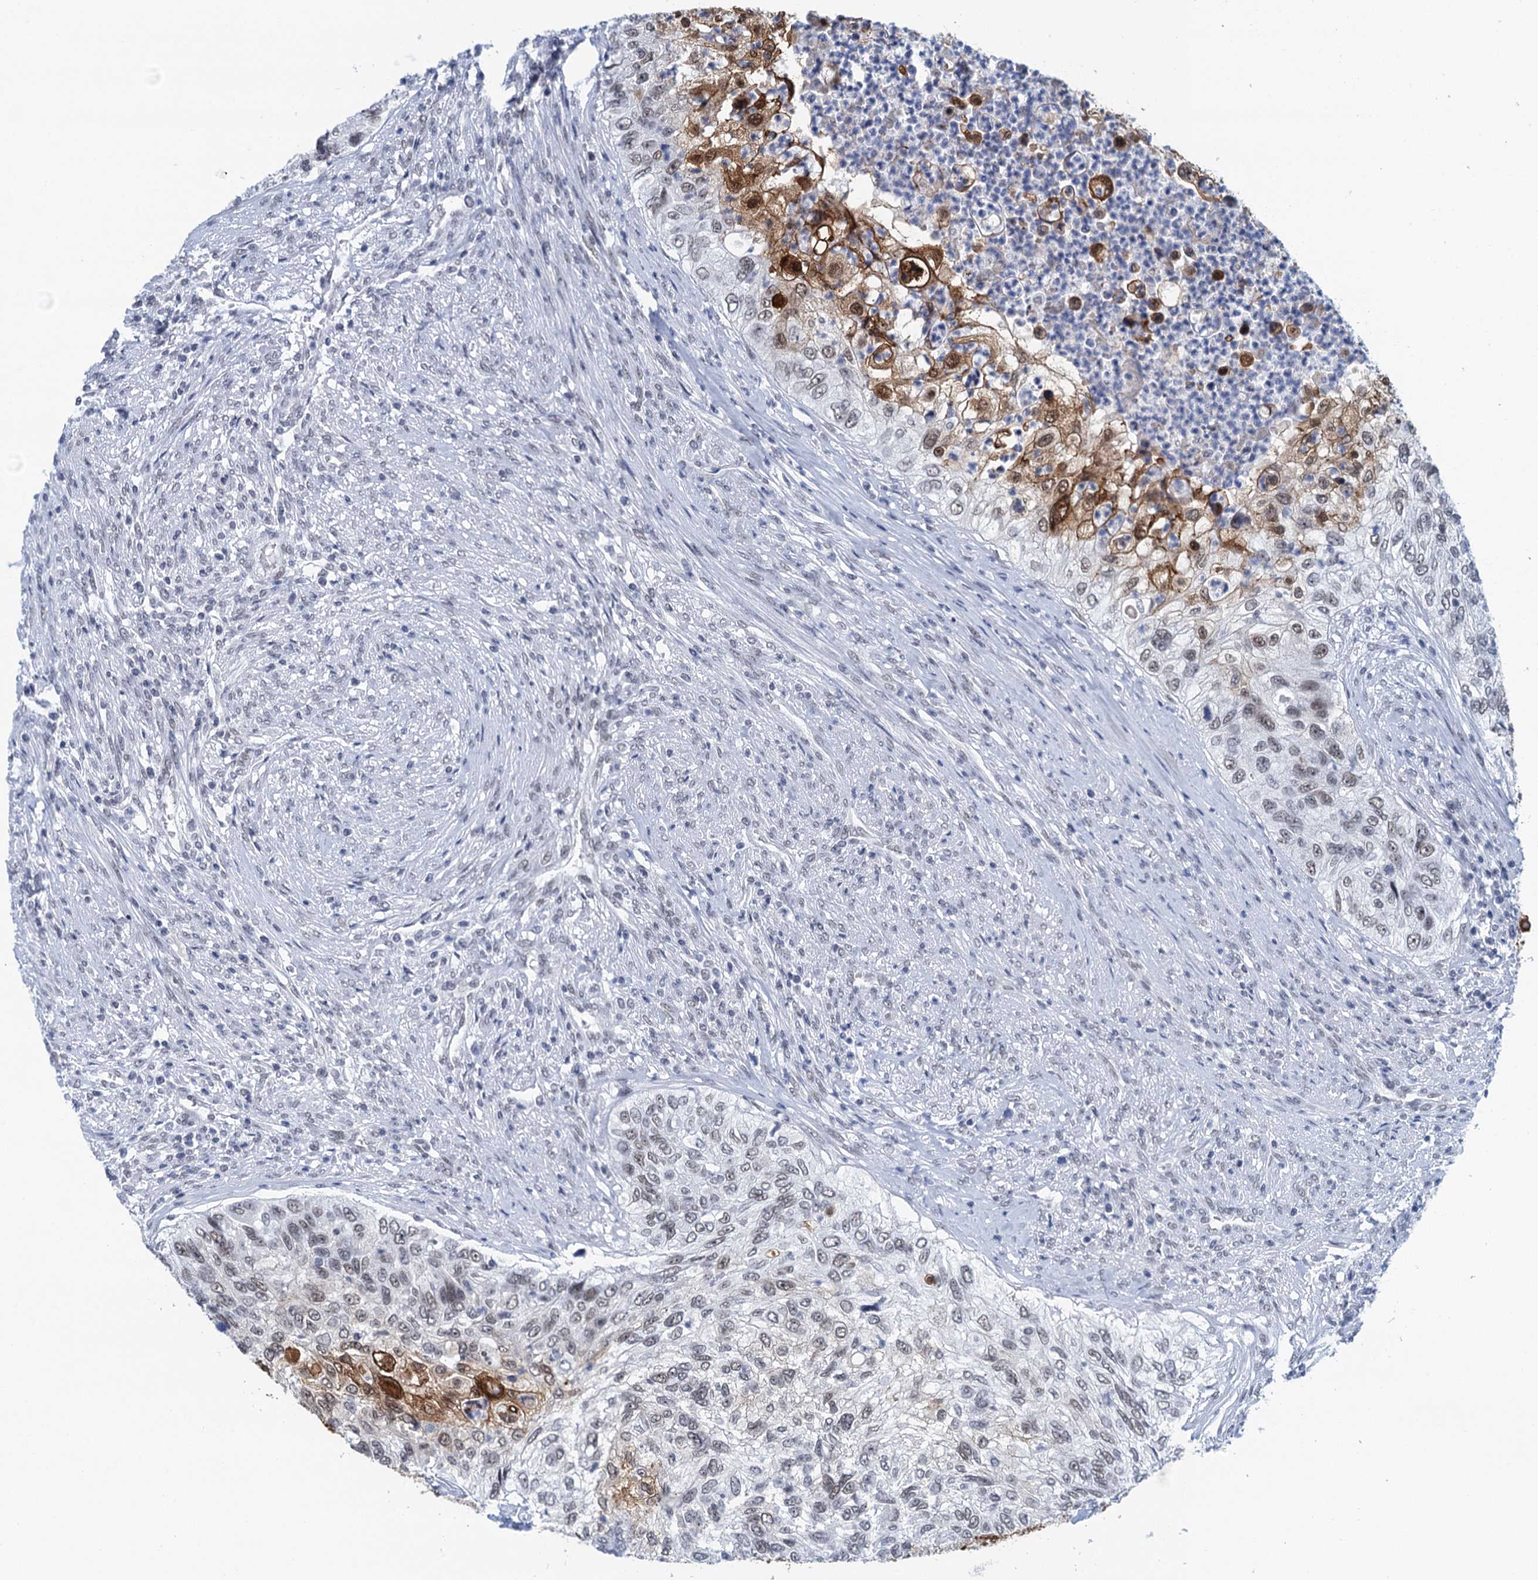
{"staining": {"intensity": "strong", "quantity": "<25%", "location": "cytoplasmic/membranous,nuclear"}, "tissue": "urothelial cancer", "cell_type": "Tumor cells", "image_type": "cancer", "snomed": [{"axis": "morphology", "description": "Urothelial carcinoma, High grade"}, {"axis": "topography", "description": "Urinary bladder"}], "caption": "Human urothelial carcinoma (high-grade) stained with a brown dye demonstrates strong cytoplasmic/membranous and nuclear positive staining in approximately <25% of tumor cells.", "gene": "EPS8L1", "patient": {"sex": "female", "age": 60}}